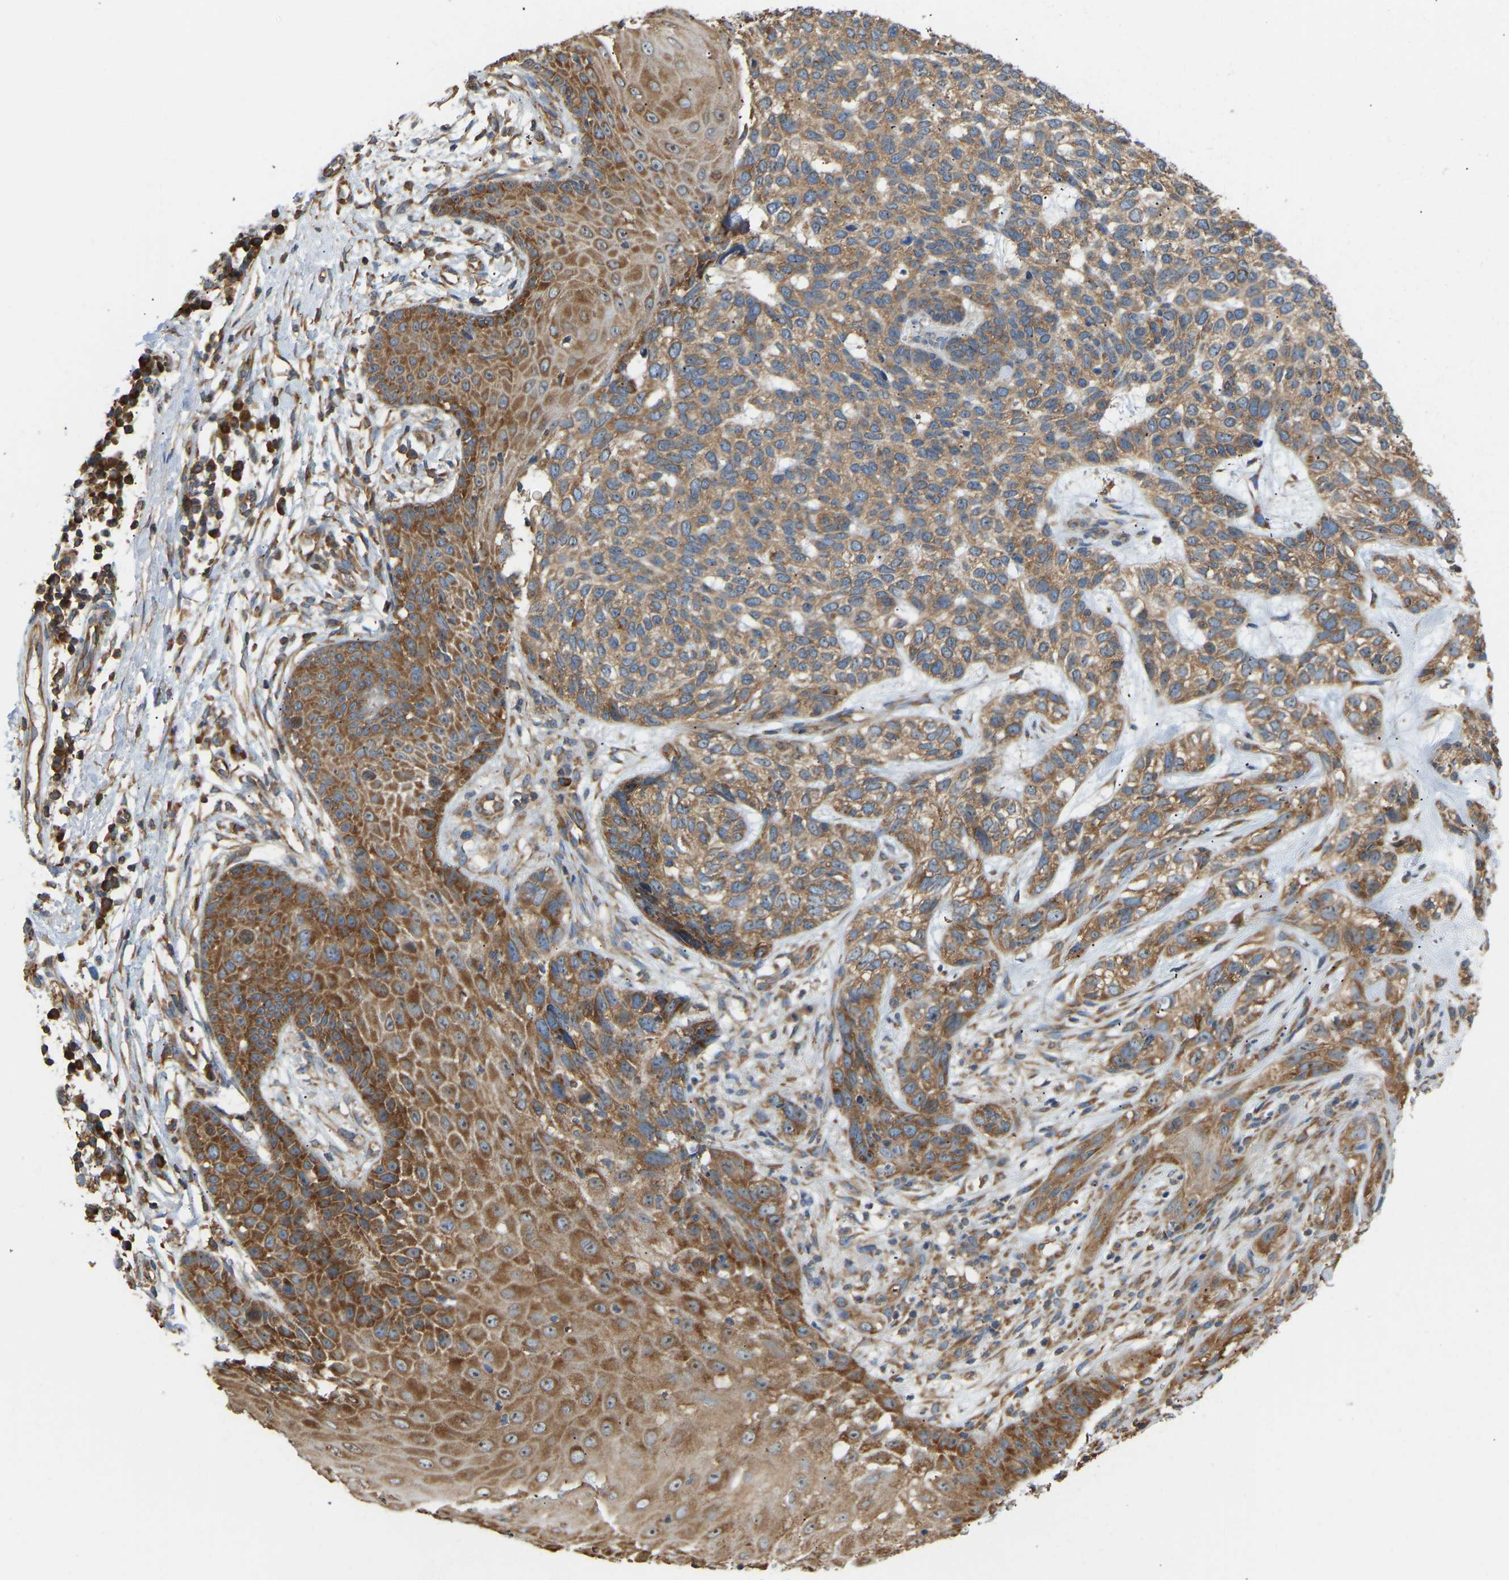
{"staining": {"intensity": "moderate", "quantity": ">75%", "location": "cytoplasmic/membranous"}, "tissue": "skin cancer", "cell_type": "Tumor cells", "image_type": "cancer", "snomed": [{"axis": "morphology", "description": "Normal tissue, NOS"}, {"axis": "morphology", "description": "Basal cell carcinoma"}, {"axis": "topography", "description": "Skin"}], "caption": "Immunohistochemical staining of human skin basal cell carcinoma exhibits medium levels of moderate cytoplasmic/membranous protein positivity in approximately >75% of tumor cells.", "gene": "RPS6KB2", "patient": {"sex": "male", "age": 79}}